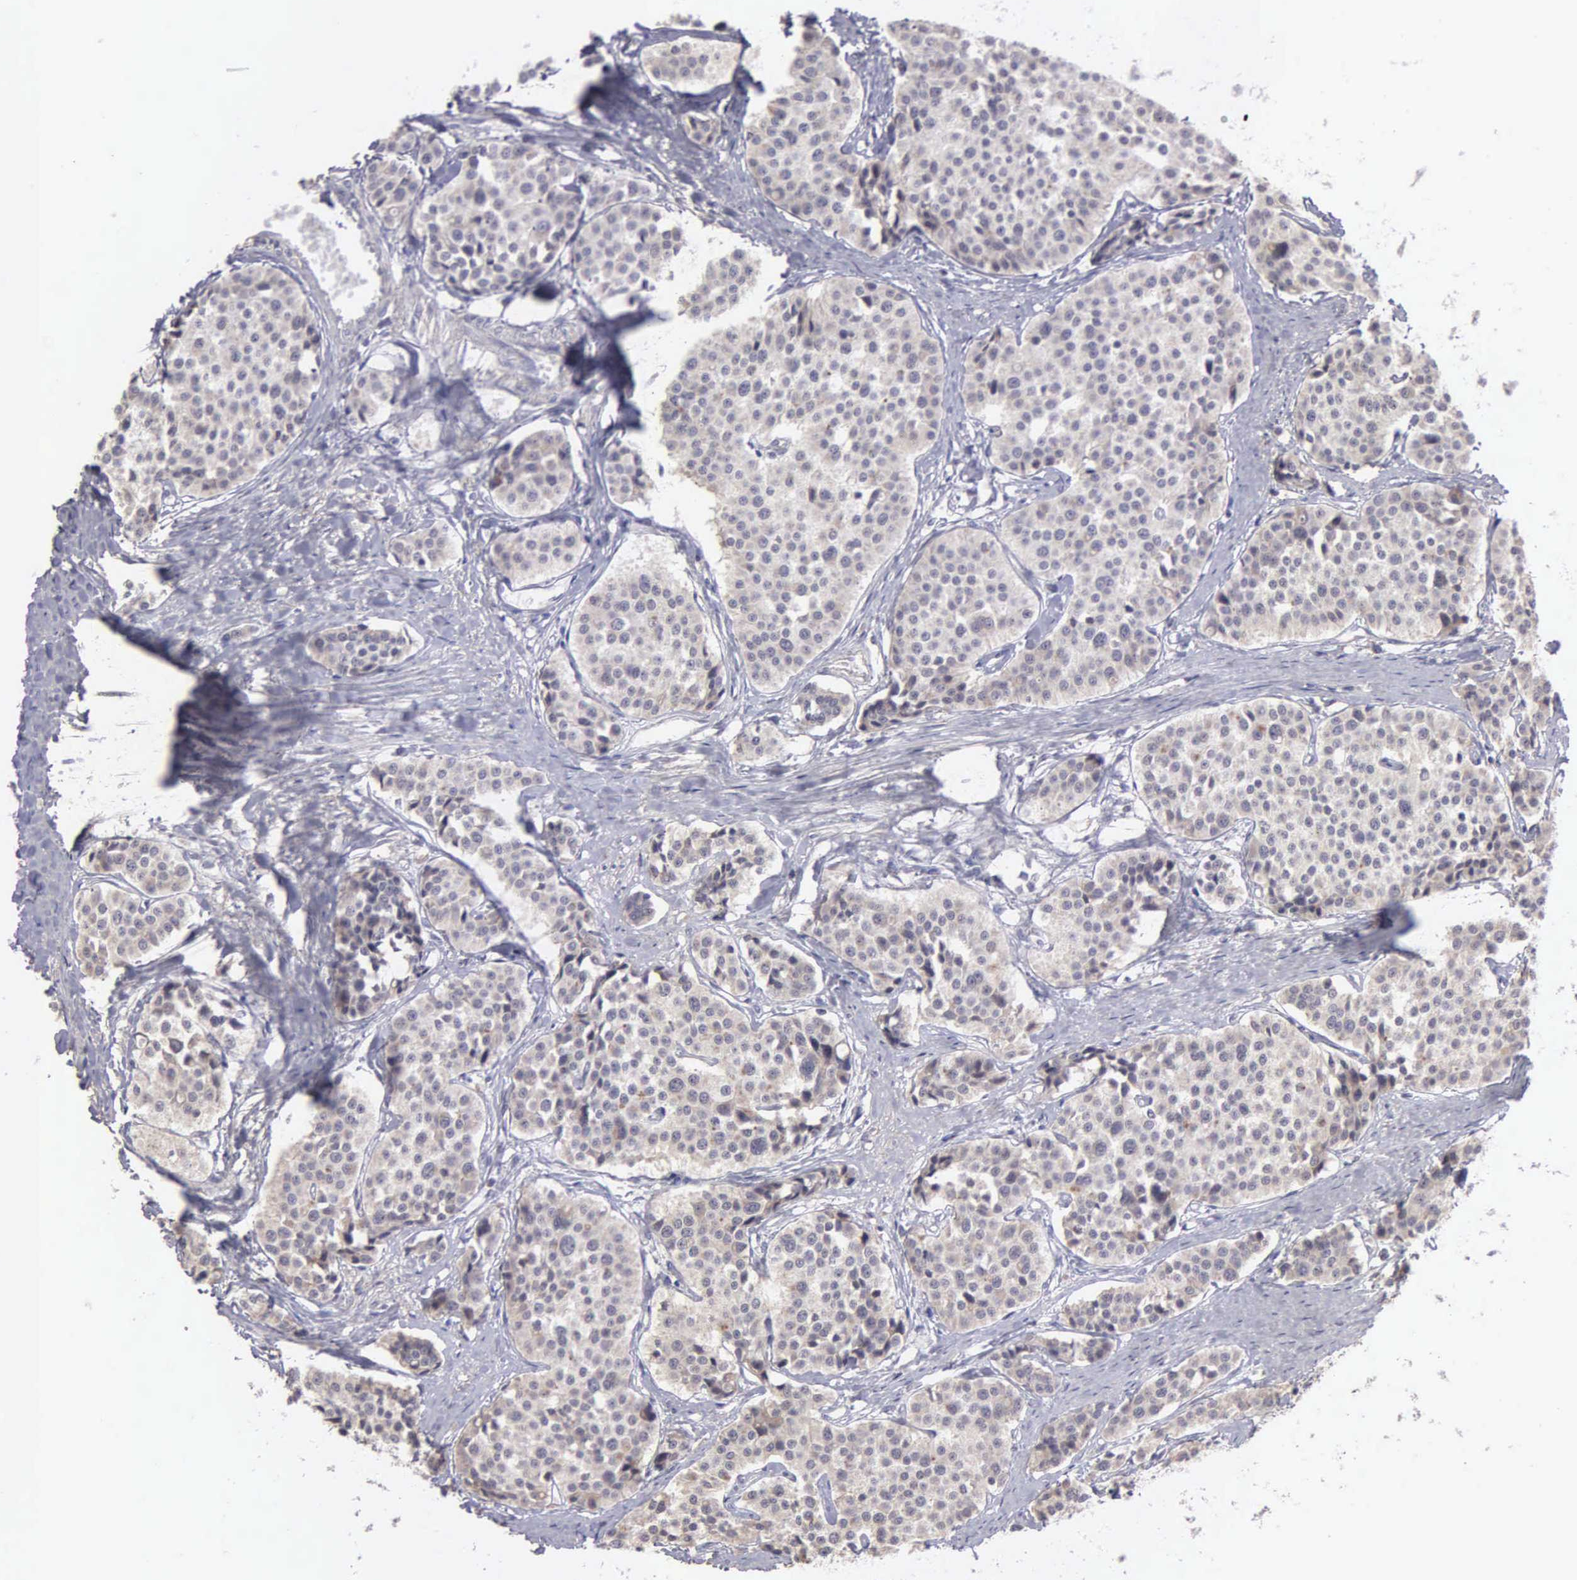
{"staining": {"intensity": "weak", "quantity": "25%-75%", "location": "cytoplasmic/membranous"}, "tissue": "carcinoid", "cell_type": "Tumor cells", "image_type": "cancer", "snomed": [{"axis": "morphology", "description": "Carcinoid, malignant, NOS"}, {"axis": "topography", "description": "Small intestine"}], "caption": "Immunohistochemical staining of human malignant carcinoid shows low levels of weak cytoplasmic/membranous expression in approximately 25%-75% of tumor cells. The staining is performed using DAB brown chromogen to label protein expression. The nuclei are counter-stained blue using hematoxylin.", "gene": "BRD1", "patient": {"sex": "male", "age": 60}}